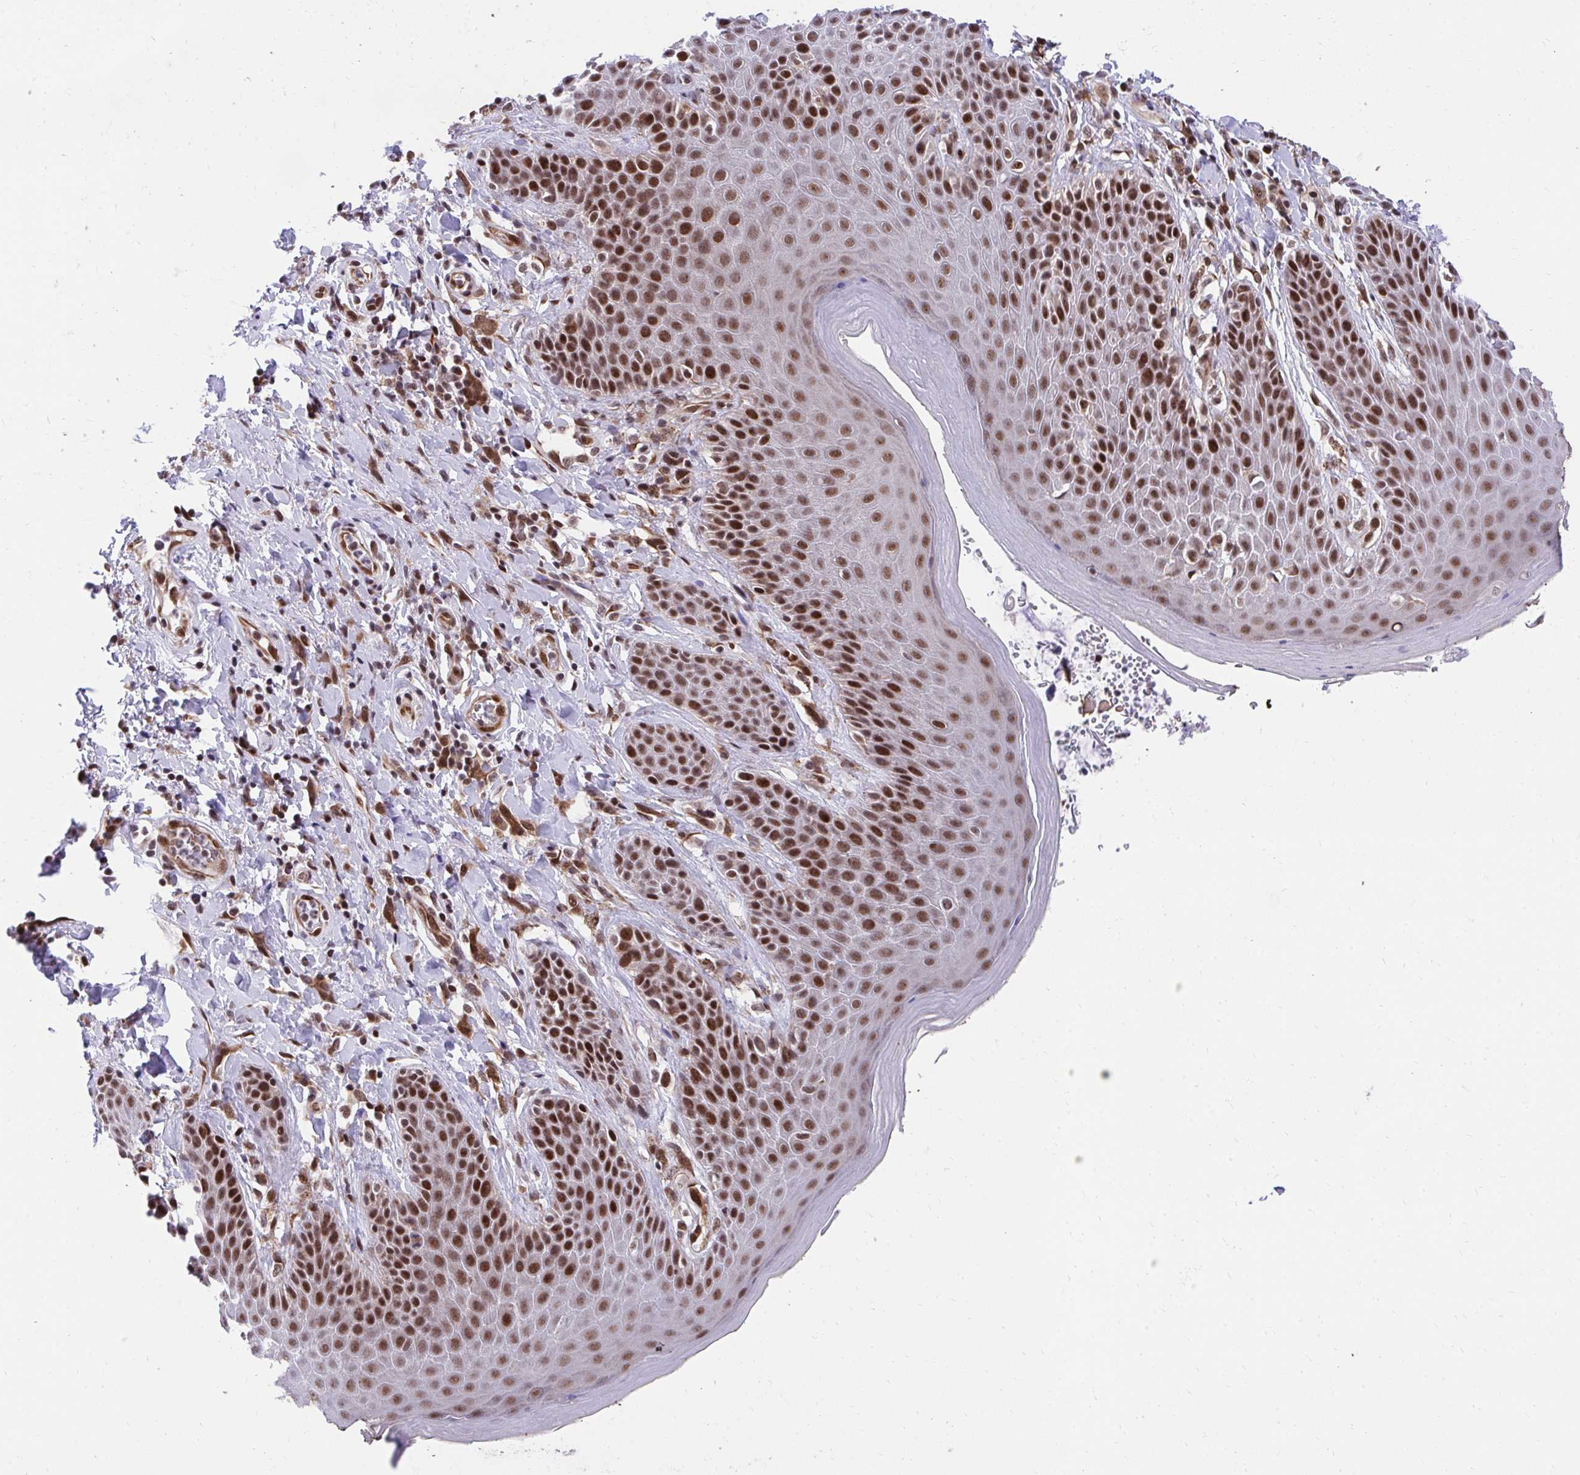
{"staining": {"intensity": "strong", "quantity": ">75%", "location": "nuclear"}, "tissue": "skin", "cell_type": "Epidermal cells", "image_type": "normal", "snomed": [{"axis": "morphology", "description": "Normal tissue, NOS"}, {"axis": "topography", "description": "Anal"}, {"axis": "topography", "description": "Peripheral nerve tissue"}], "caption": "IHC staining of benign skin, which demonstrates high levels of strong nuclear staining in approximately >75% of epidermal cells indicating strong nuclear protein positivity. The staining was performed using DAB (3,3'-diaminobenzidine) (brown) for protein detection and nuclei were counterstained in hematoxylin (blue).", "gene": "HOXA4", "patient": {"sex": "male", "age": 51}}